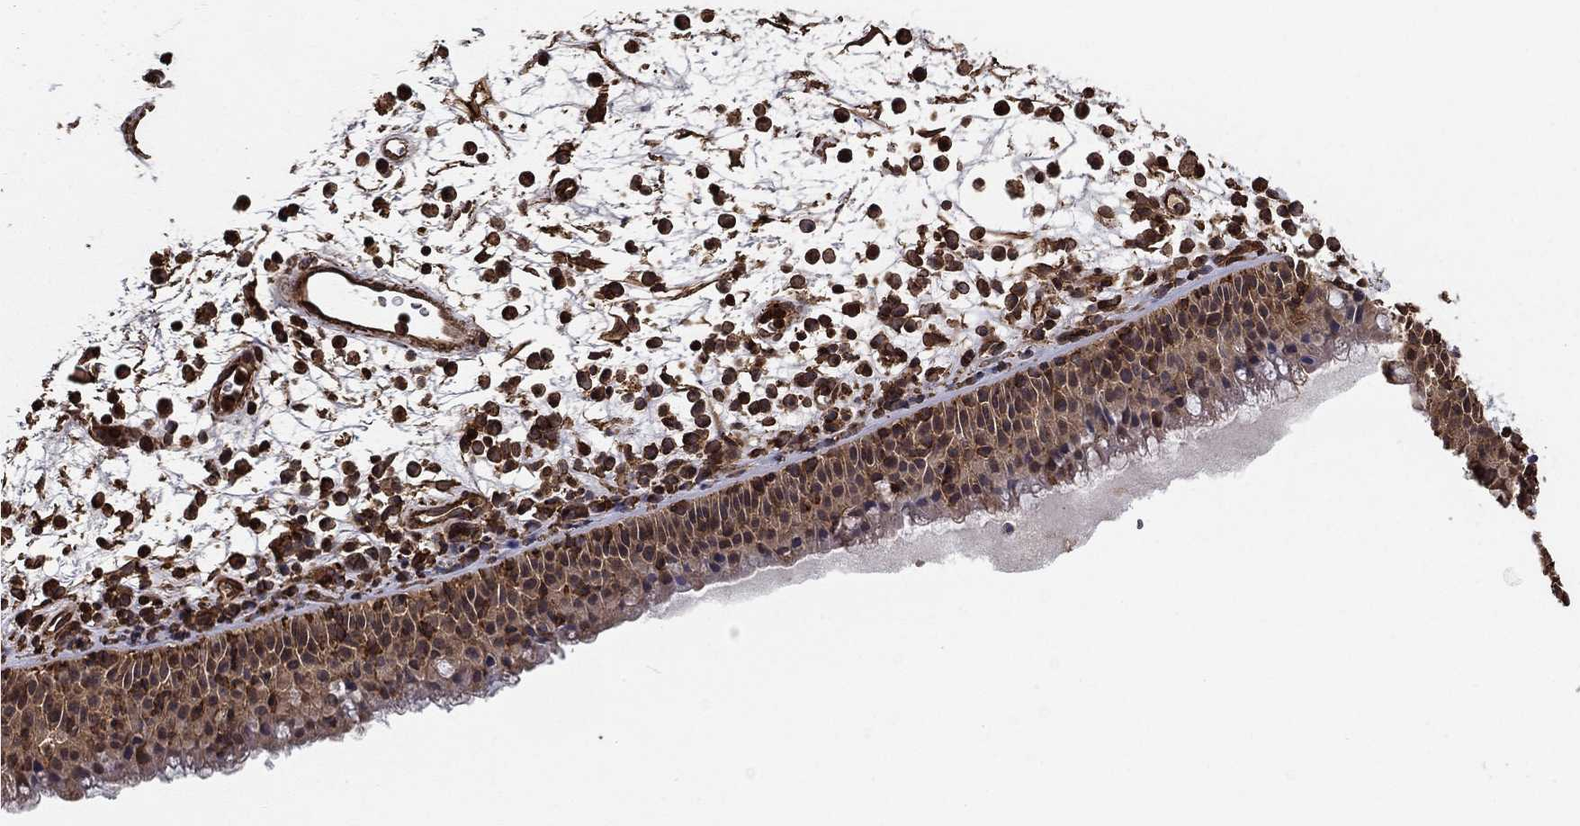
{"staining": {"intensity": "moderate", "quantity": "<25%", "location": "cytoplasmic/membranous"}, "tissue": "nasopharynx", "cell_type": "Respiratory epithelial cells", "image_type": "normal", "snomed": [{"axis": "morphology", "description": "Normal tissue, NOS"}, {"axis": "topography", "description": "Nasopharynx"}], "caption": "DAB (3,3'-diaminobenzidine) immunohistochemical staining of benign nasopharynx demonstrates moderate cytoplasmic/membranous protein expression in about <25% of respiratory epithelial cells. (brown staining indicates protein expression, while blue staining denotes nuclei).", "gene": "HABP4", "patient": {"sex": "female", "age": 73}}